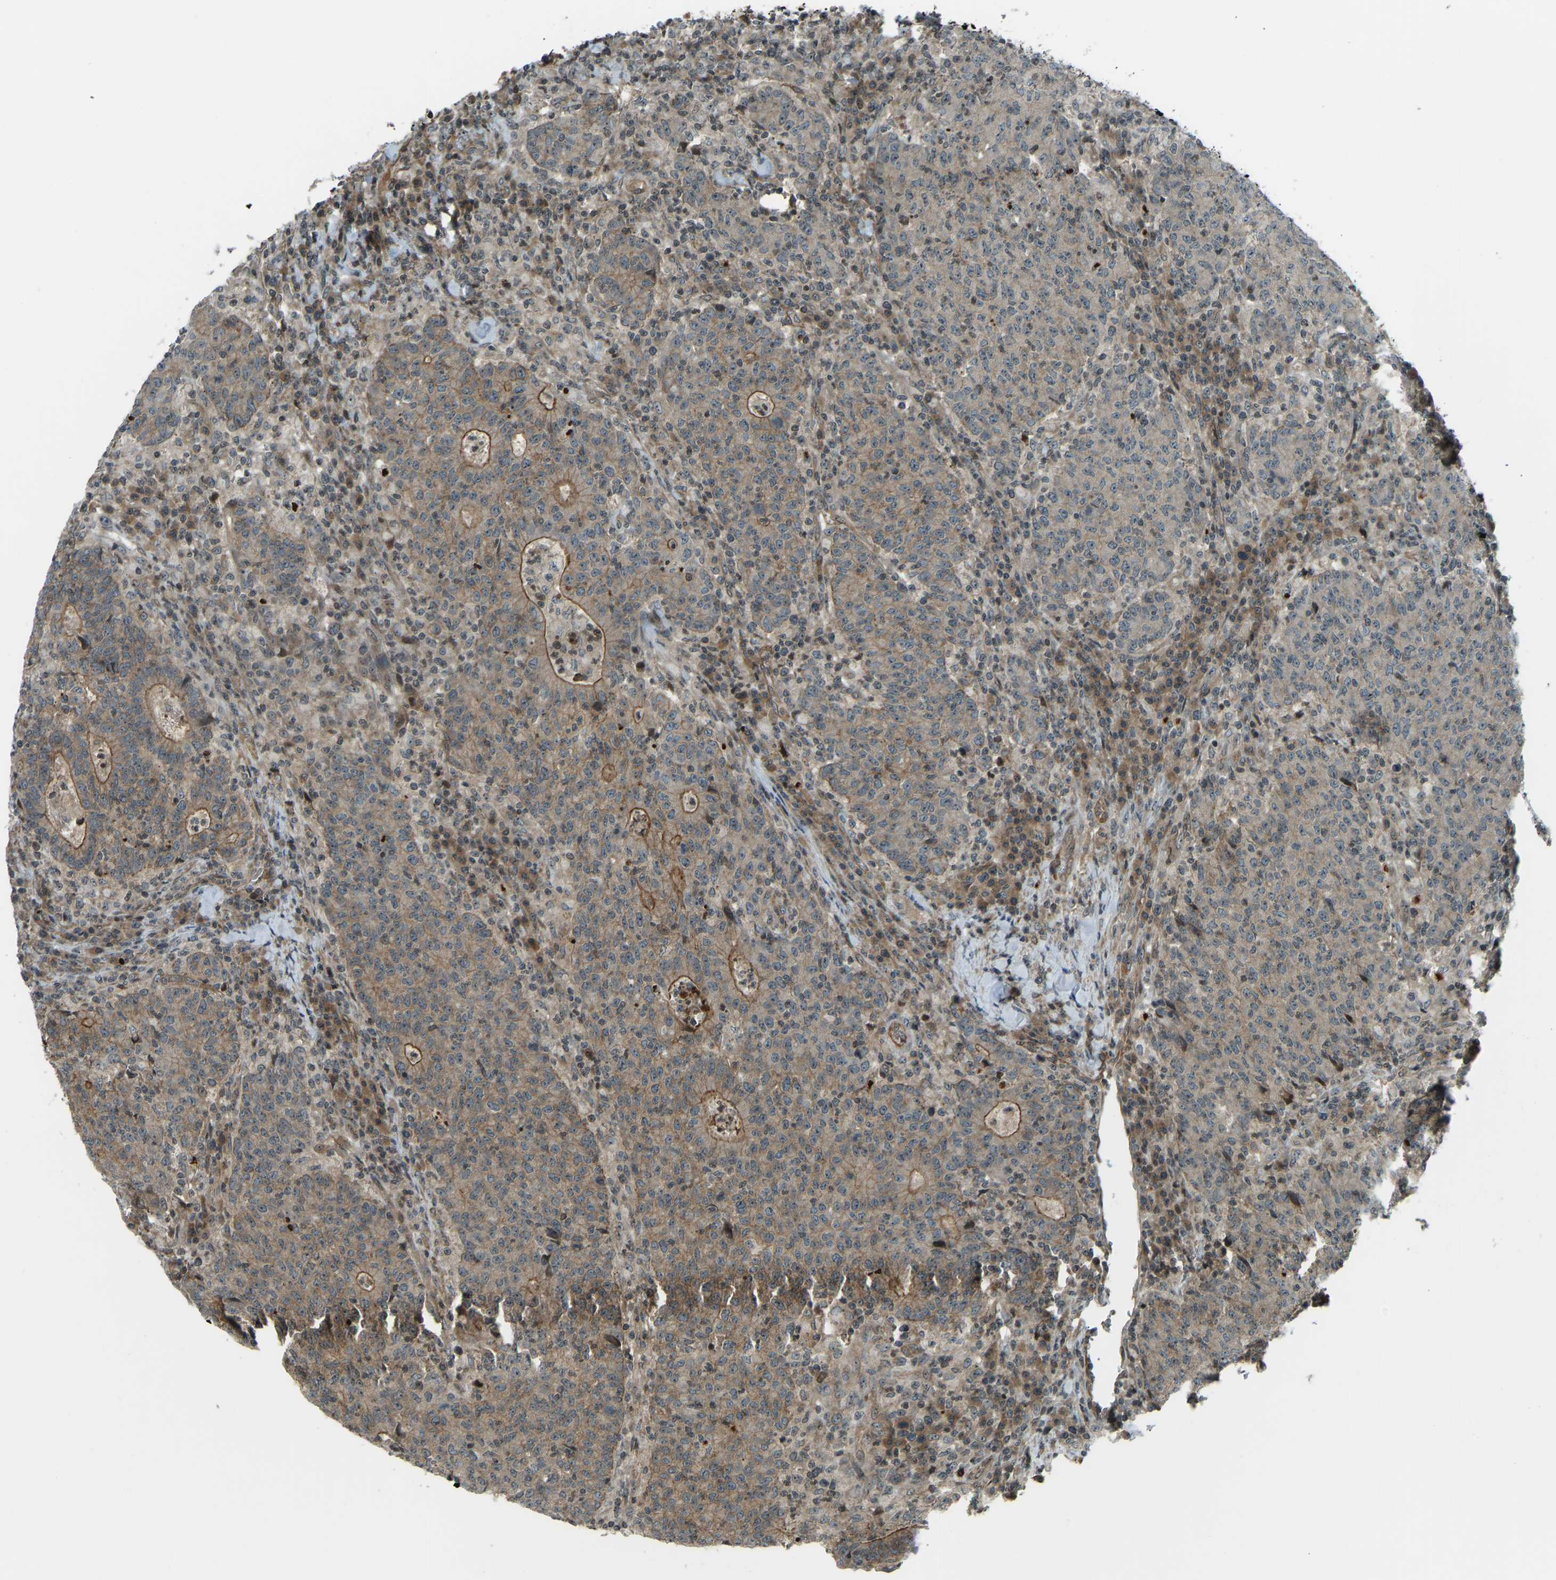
{"staining": {"intensity": "moderate", "quantity": ">75%", "location": "cytoplasmic/membranous"}, "tissue": "colorectal cancer", "cell_type": "Tumor cells", "image_type": "cancer", "snomed": [{"axis": "morphology", "description": "Adenocarcinoma, NOS"}, {"axis": "topography", "description": "Colon"}], "caption": "Immunohistochemistry (IHC) photomicrograph of neoplastic tissue: adenocarcinoma (colorectal) stained using immunohistochemistry displays medium levels of moderate protein expression localized specifically in the cytoplasmic/membranous of tumor cells, appearing as a cytoplasmic/membranous brown color.", "gene": "SVOPL", "patient": {"sex": "female", "age": 75}}